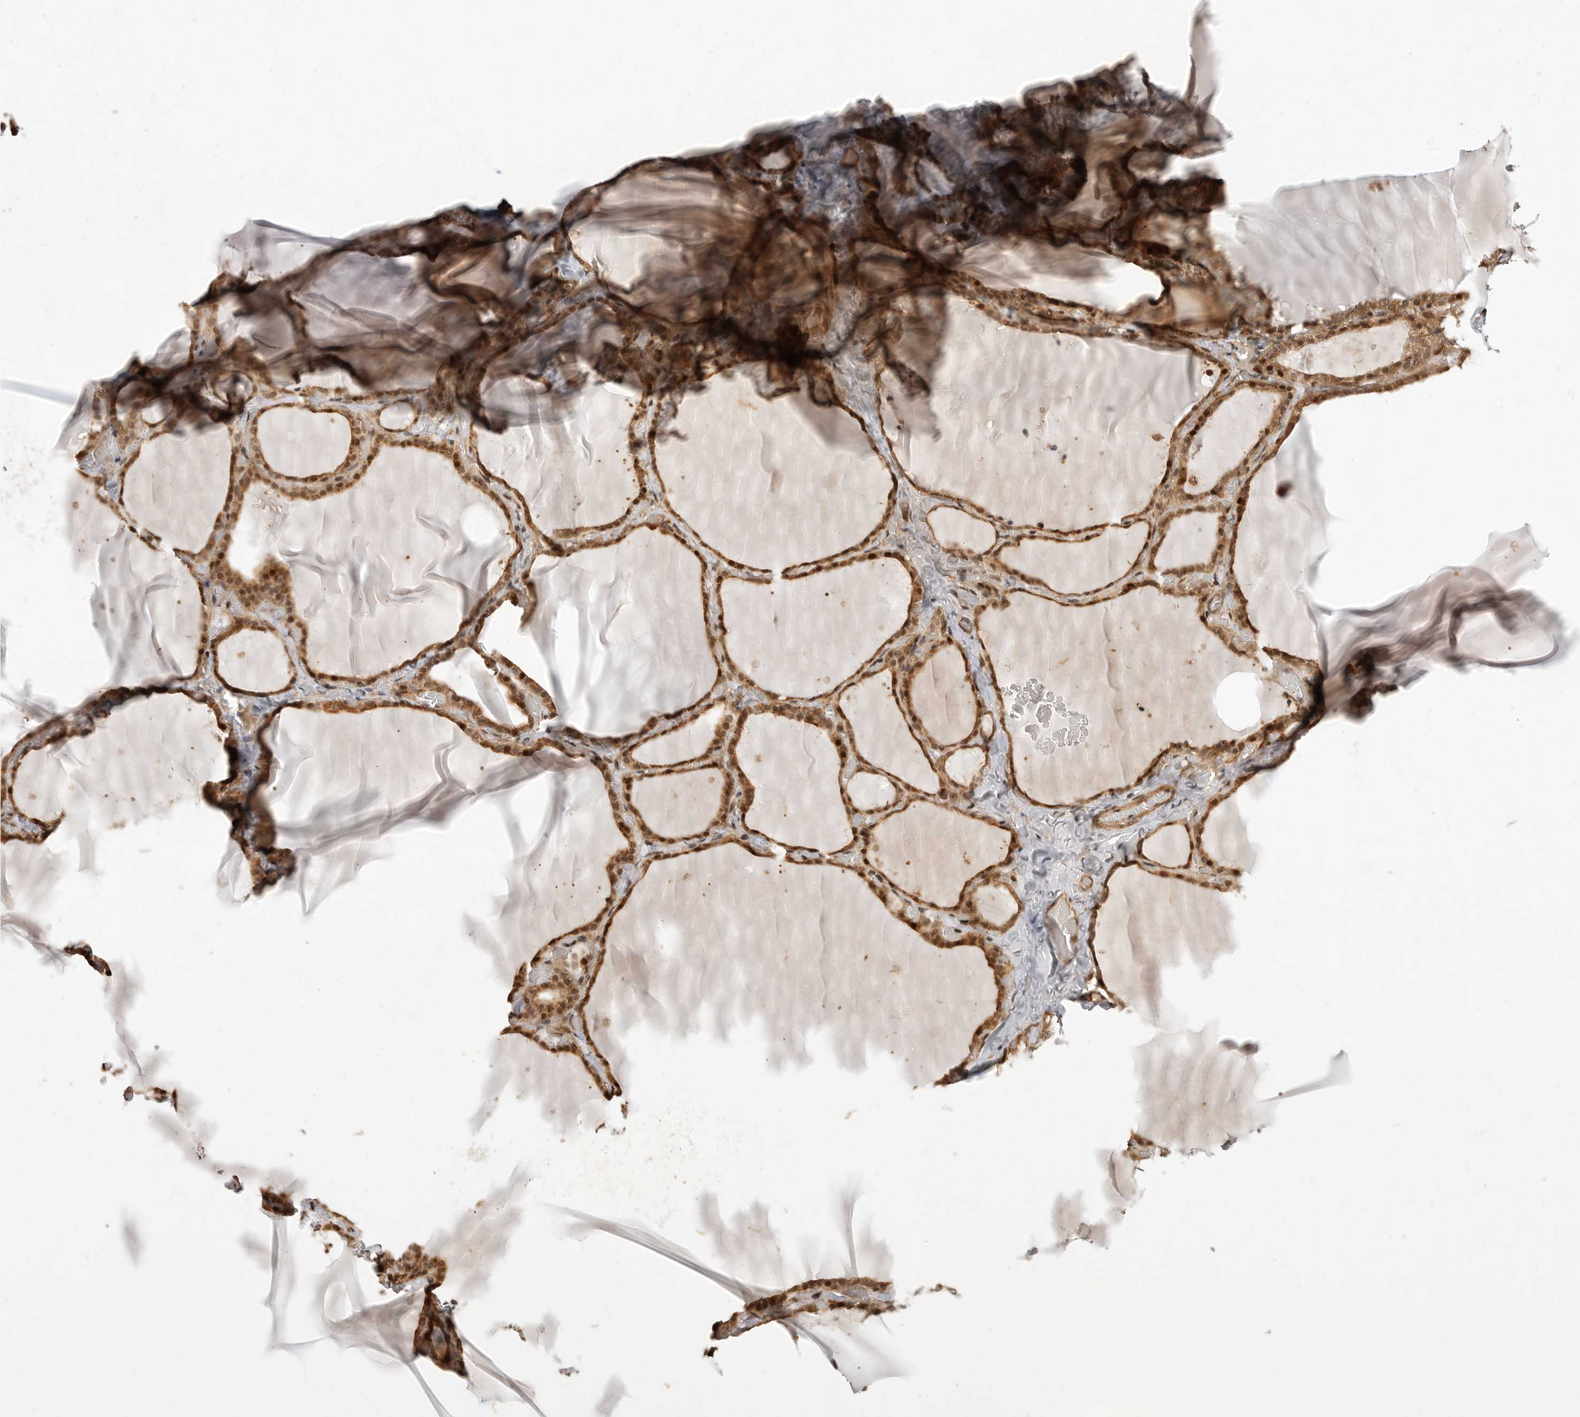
{"staining": {"intensity": "moderate", "quantity": ">75%", "location": "cytoplasmic/membranous,nuclear"}, "tissue": "thyroid gland", "cell_type": "Glandular cells", "image_type": "normal", "snomed": [{"axis": "morphology", "description": "Normal tissue, NOS"}, {"axis": "topography", "description": "Thyroid gland"}], "caption": "Protein analysis of unremarkable thyroid gland exhibits moderate cytoplasmic/membranous,nuclear expression in about >75% of glandular cells. (DAB (3,3'-diaminobenzidine) IHC with brightfield microscopy, high magnification).", "gene": "ADPRS", "patient": {"sex": "female", "age": 22}}